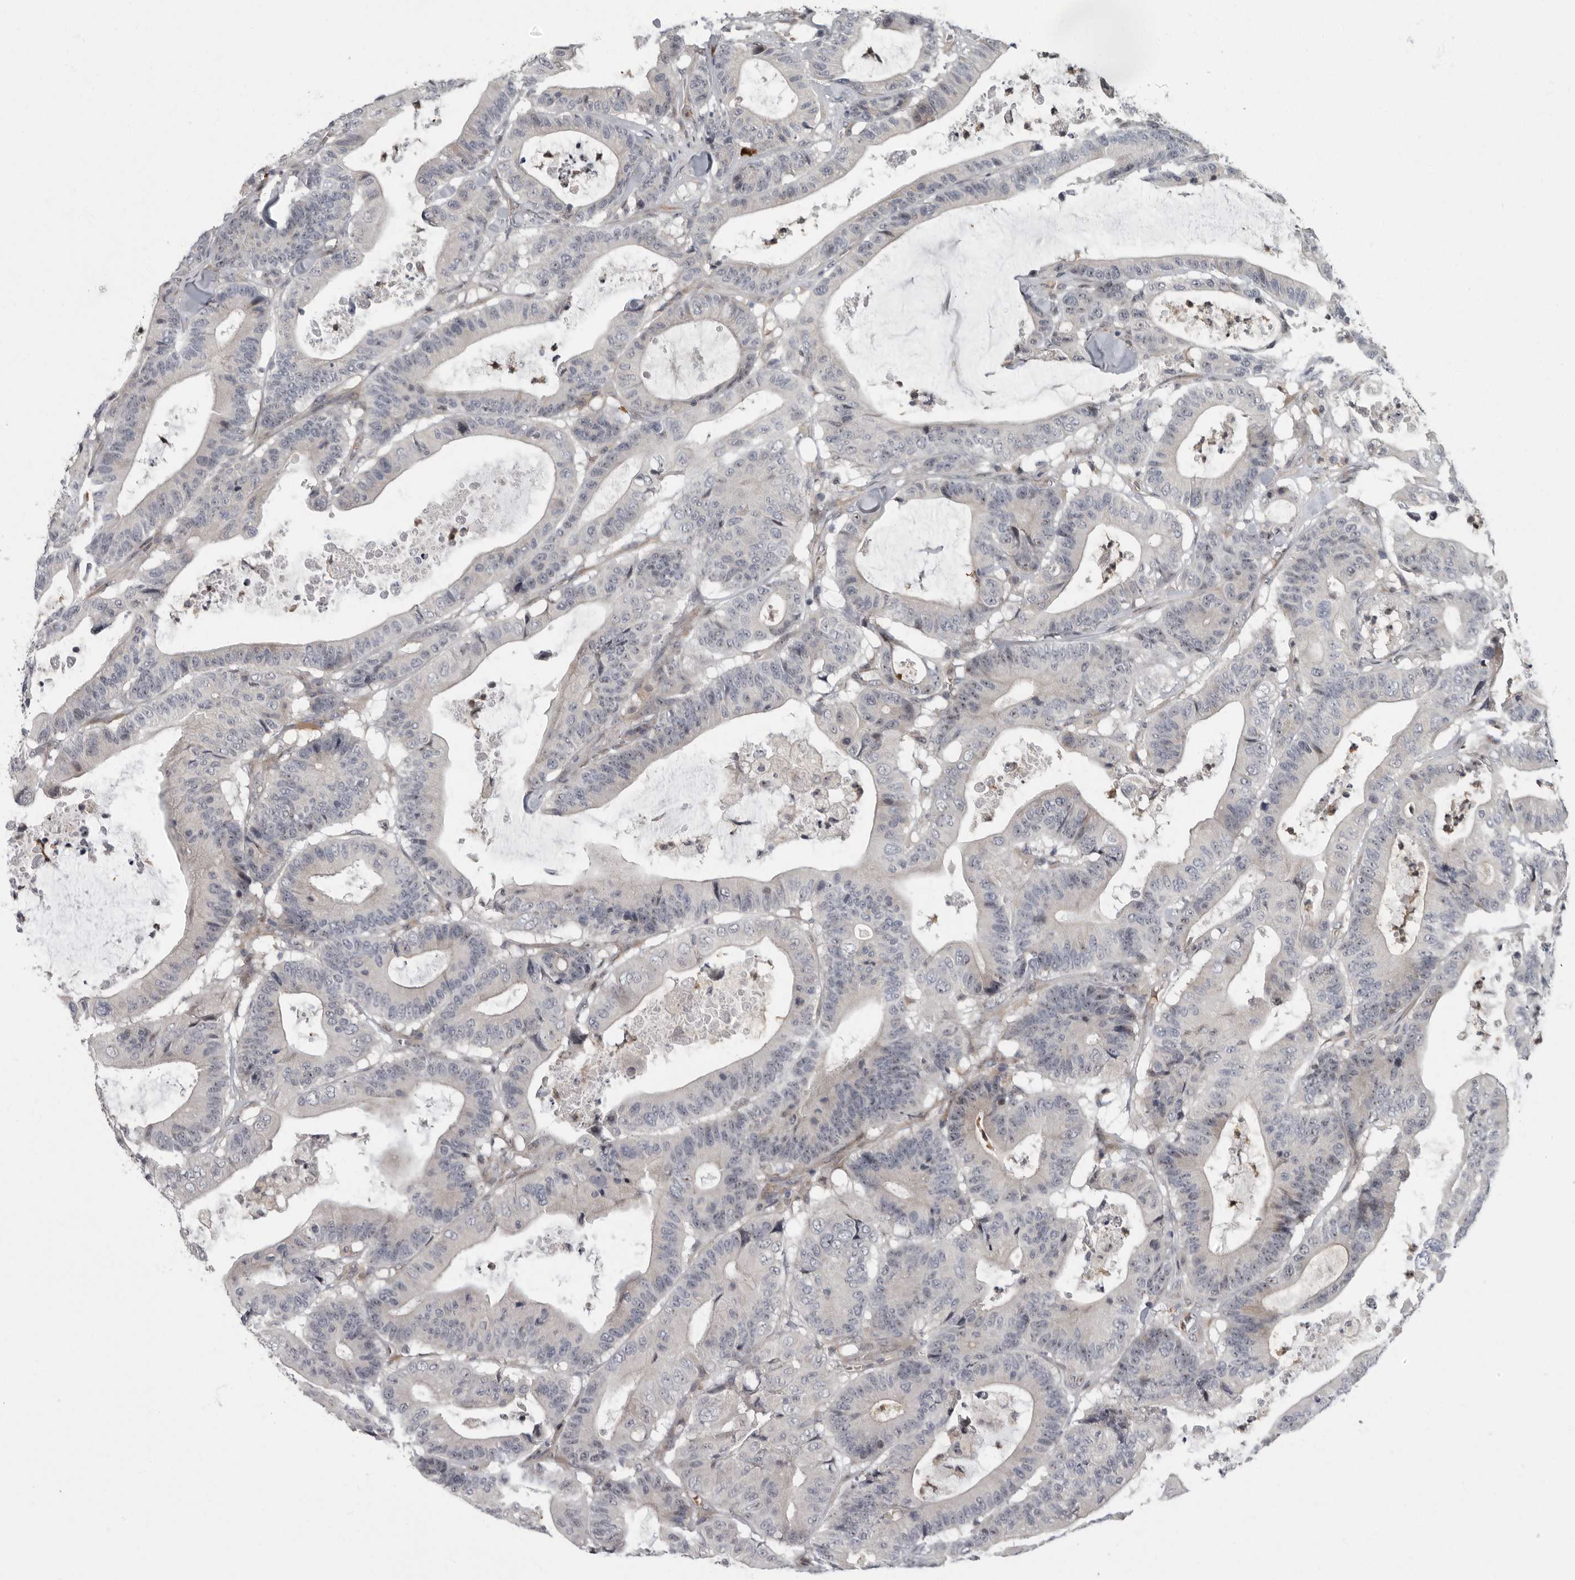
{"staining": {"intensity": "negative", "quantity": "none", "location": "none"}, "tissue": "colorectal cancer", "cell_type": "Tumor cells", "image_type": "cancer", "snomed": [{"axis": "morphology", "description": "Adenocarcinoma, NOS"}, {"axis": "topography", "description": "Colon"}], "caption": "Protein analysis of adenocarcinoma (colorectal) exhibits no significant staining in tumor cells.", "gene": "PDCD11", "patient": {"sex": "female", "age": 84}}